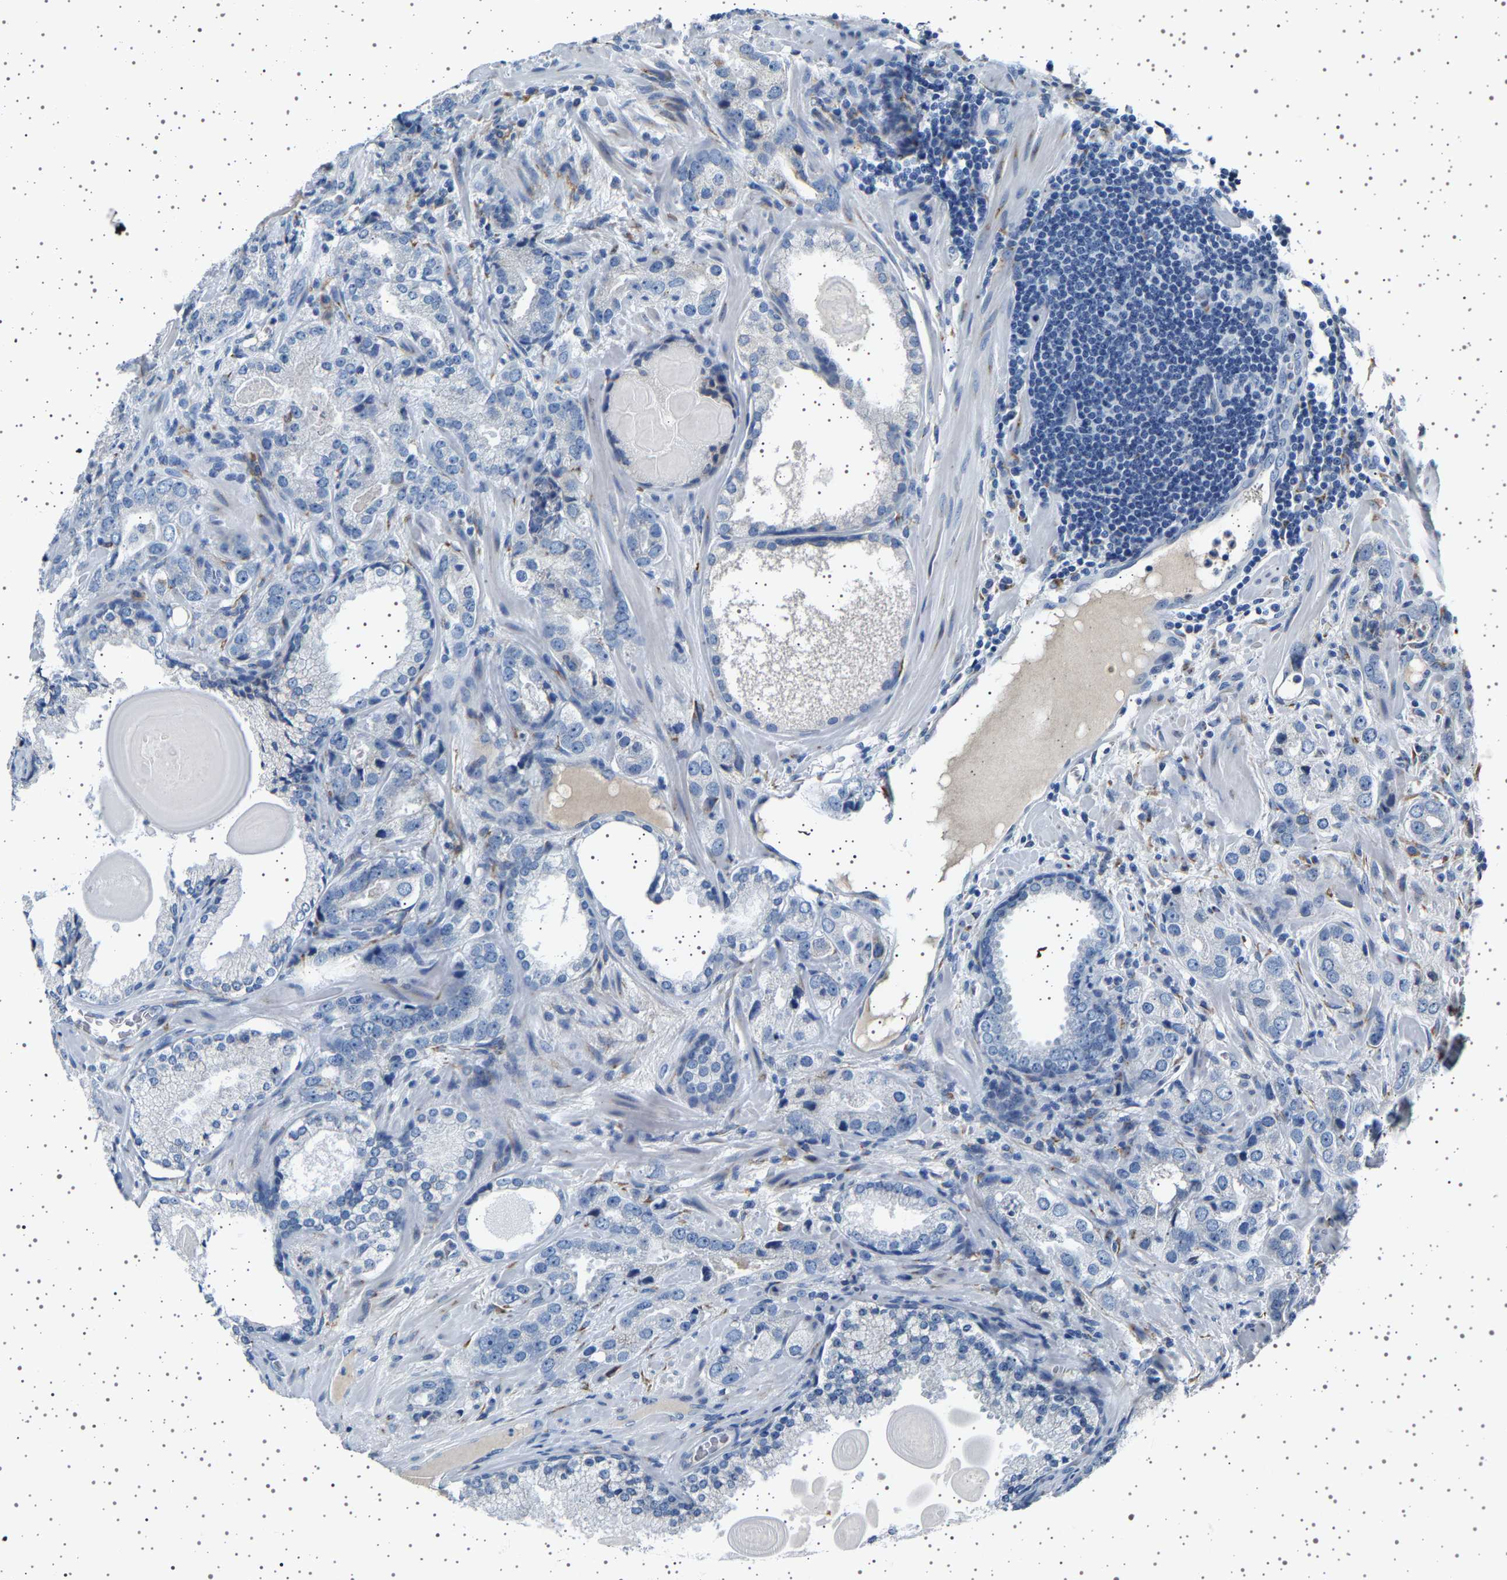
{"staining": {"intensity": "negative", "quantity": "none", "location": "none"}, "tissue": "prostate cancer", "cell_type": "Tumor cells", "image_type": "cancer", "snomed": [{"axis": "morphology", "description": "Adenocarcinoma, High grade"}, {"axis": "topography", "description": "Prostate"}], "caption": "Immunohistochemistry photomicrograph of human high-grade adenocarcinoma (prostate) stained for a protein (brown), which reveals no positivity in tumor cells.", "gene": "FTCD", "patient": {"sex": "male", "age": 63}}